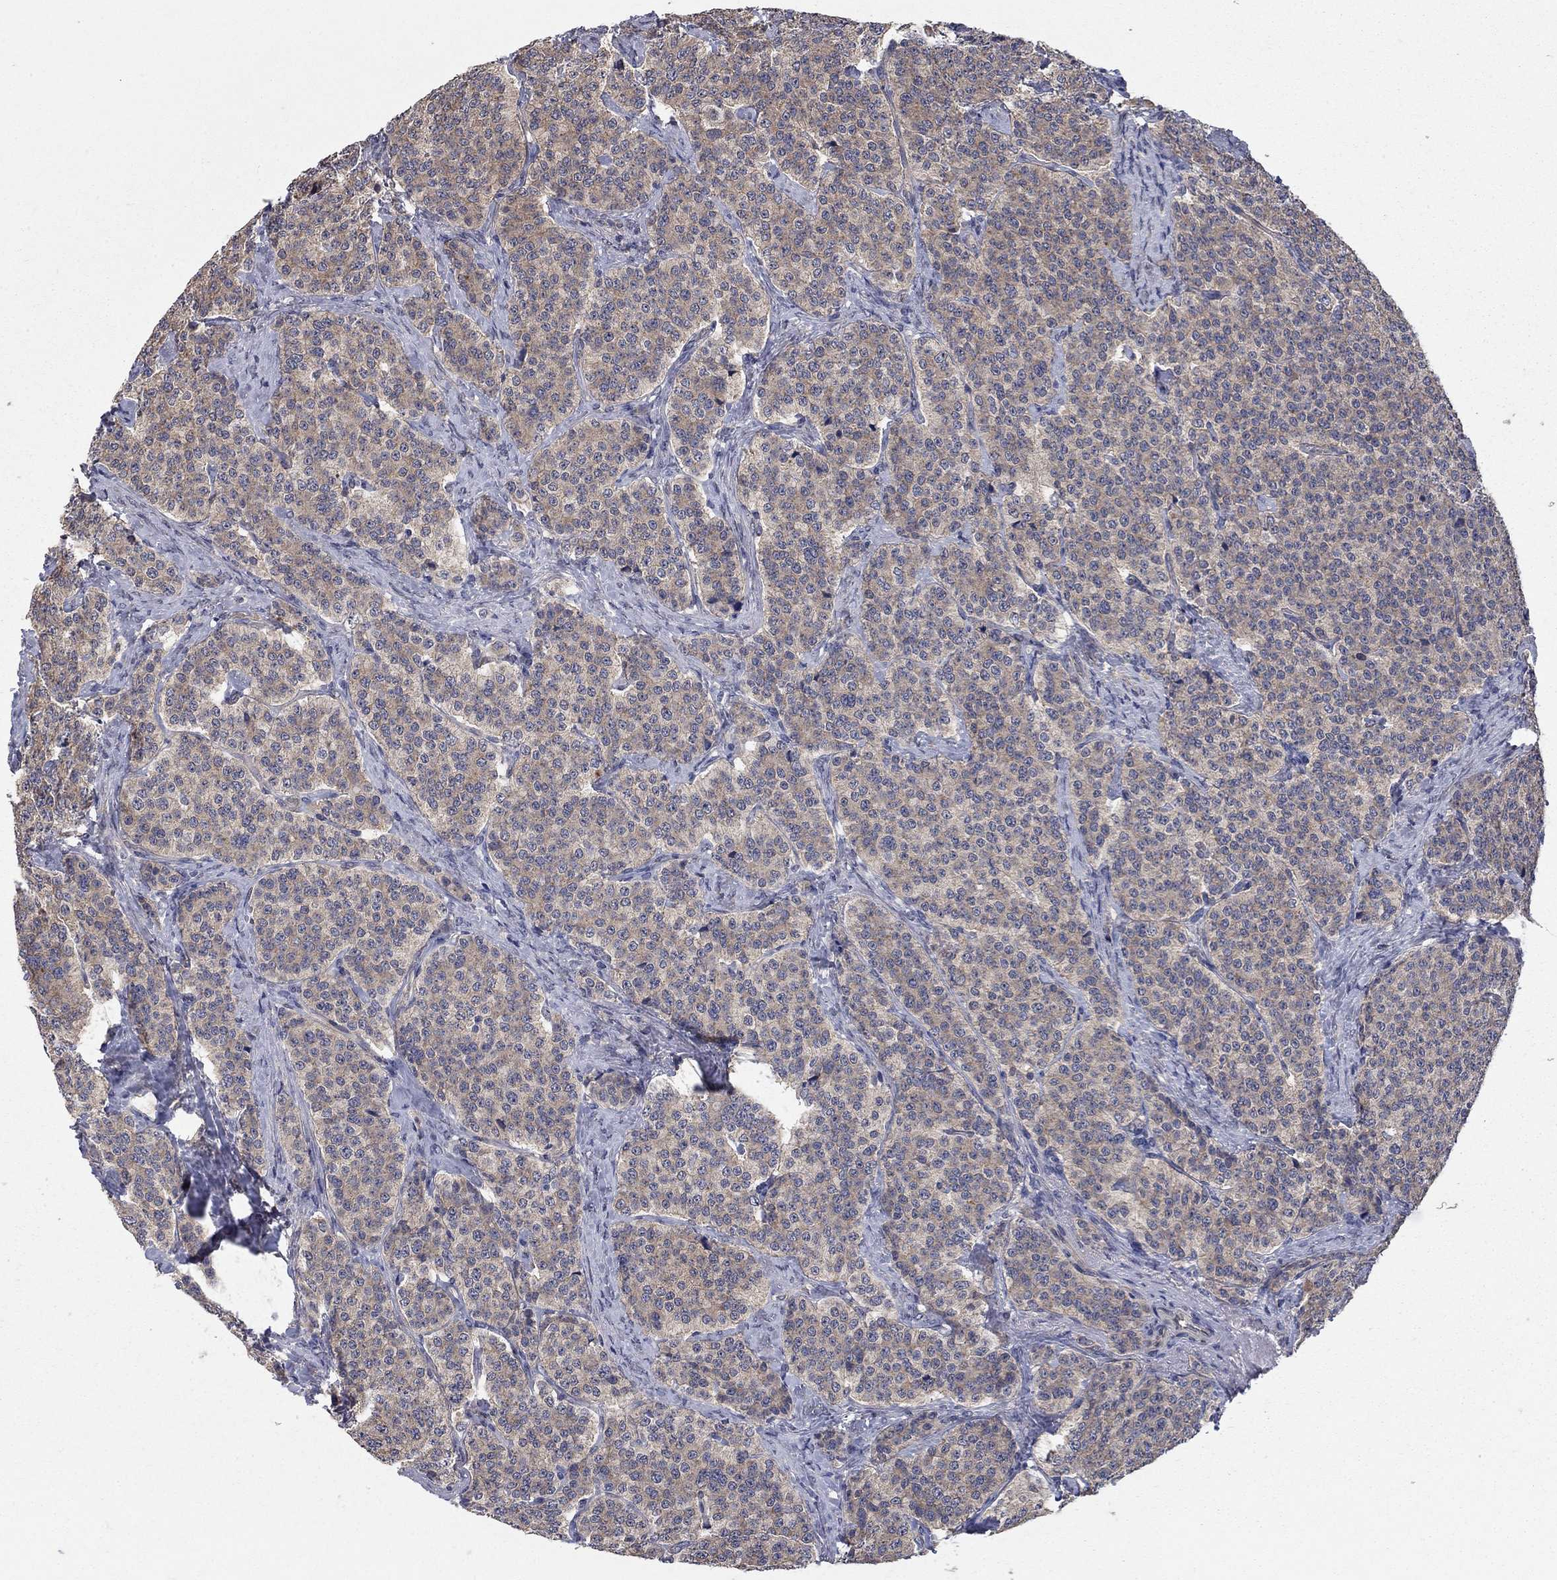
{"staining": {"intensity": "weak", "quantity": ">75%", "location": "cytoplasmic/membranous"}, "tissue": "carcinoid", "cell_type": "Tumor cells", "image_type": "cancer", "snomed": [{"axis": "morphology", "description": "Carcinoid, malignant, NOS"}, {"axis": "topography", "description": "Small intestine"}], "caption": "Protein staining of carcinoid (malignant) tissue exhibits weak cytoplasmic/membranous positivity in about >75% of tumor cells.", "gene": "WASF3", "patient": {"sex": "female", "age": 58}}